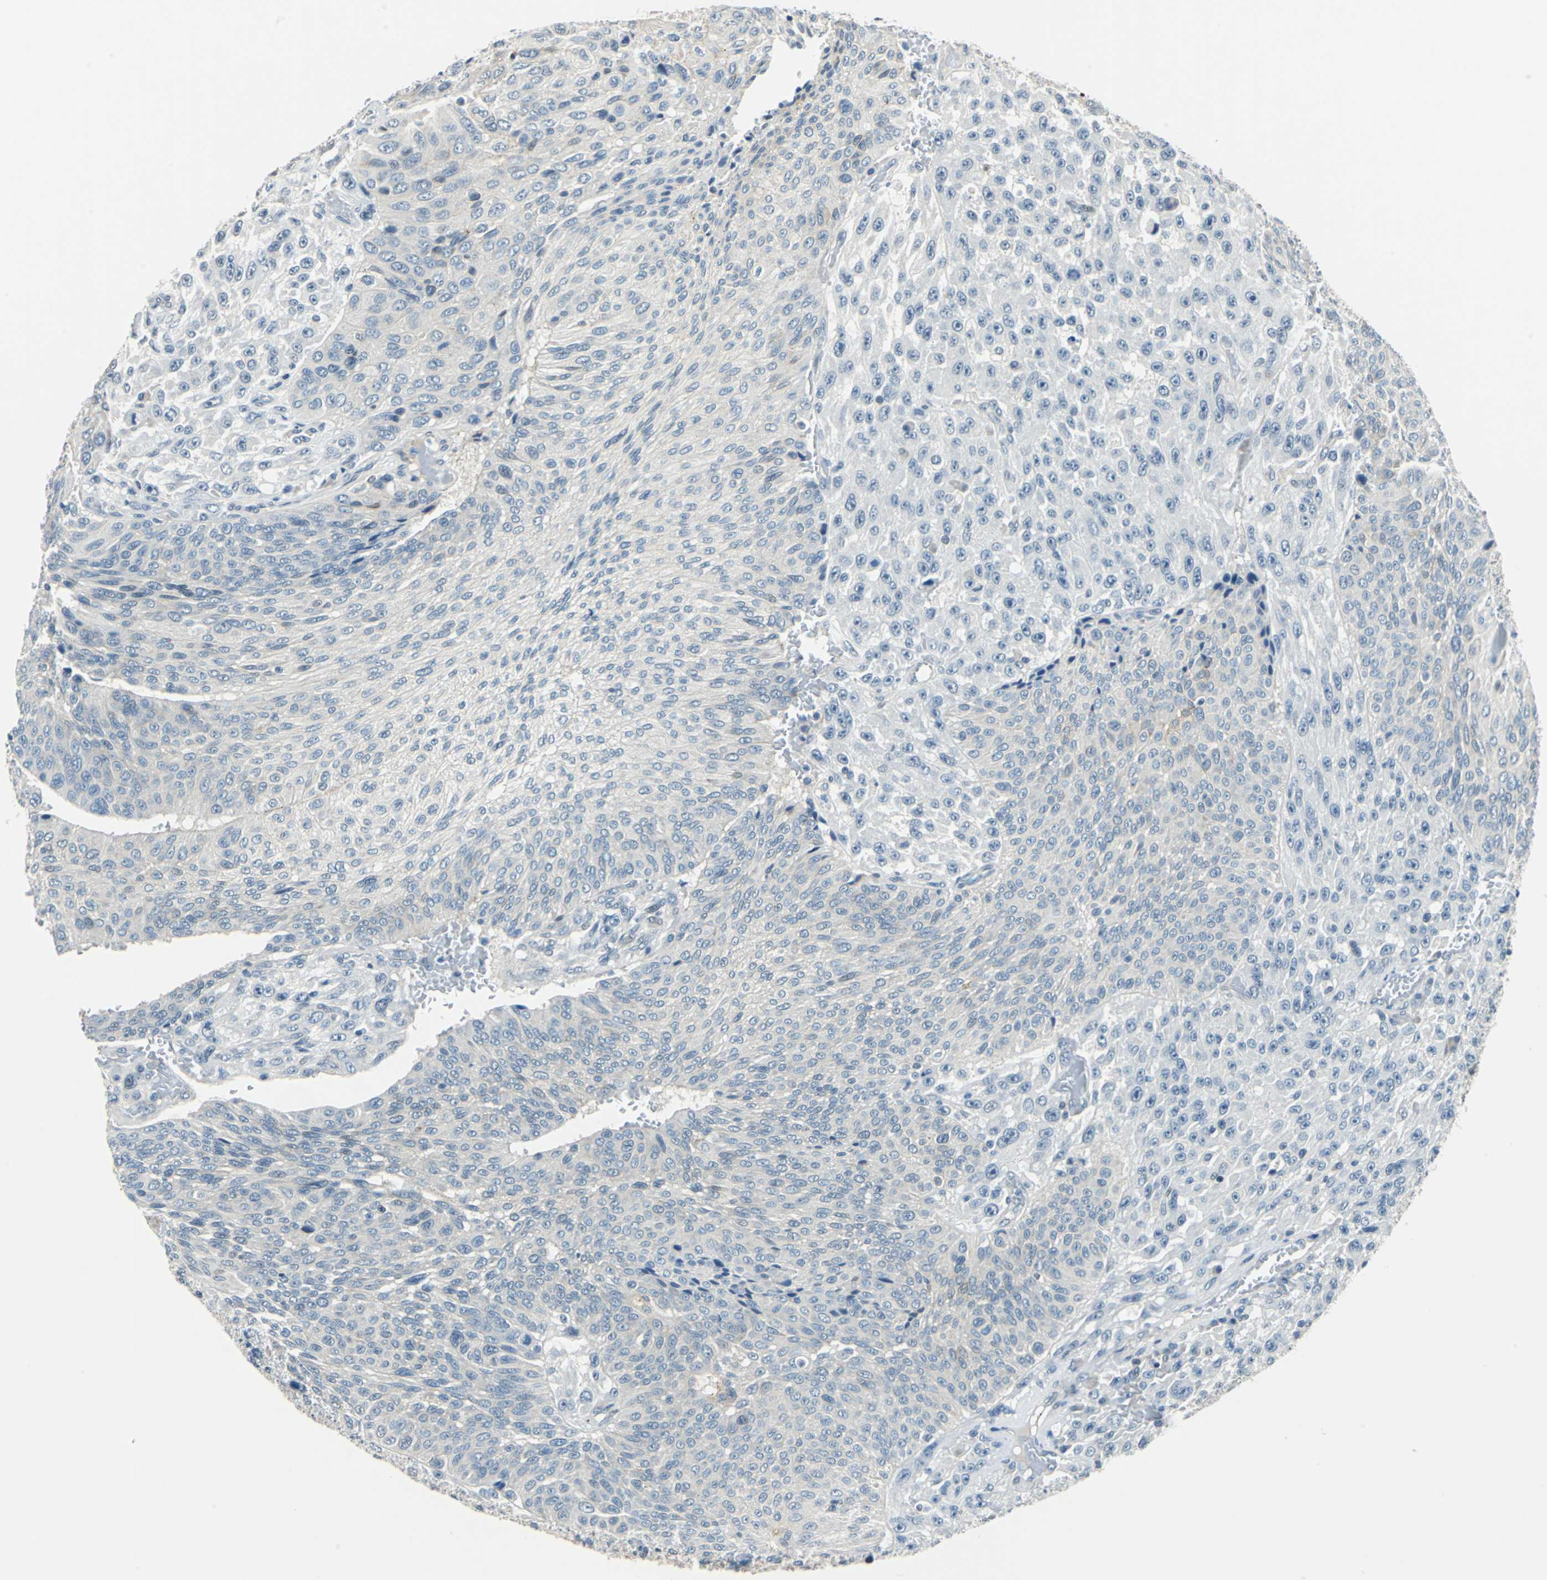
{"staining": {"intensity": "negative", "quantity": "none", "location": "none"}, "tissue": "urothelial cancer", "cell_type": "Tumor cells", "image_type": "cancer", "snomed": [{"axis": "morphology", "description": "Urothelial carcinoma, High grade"}, {"axis": "topography", "description": "Urinary bladder"}], "caption": "This photomicrograph is of urothelial cancer stained with immunohistochemistry (IHC) to label a protein in brown with the nuclei are counter-stained blue. There is no positivity in tumor cells.", "gene": "HCFC2", "patient": {"sex": "male", "age": 66}}